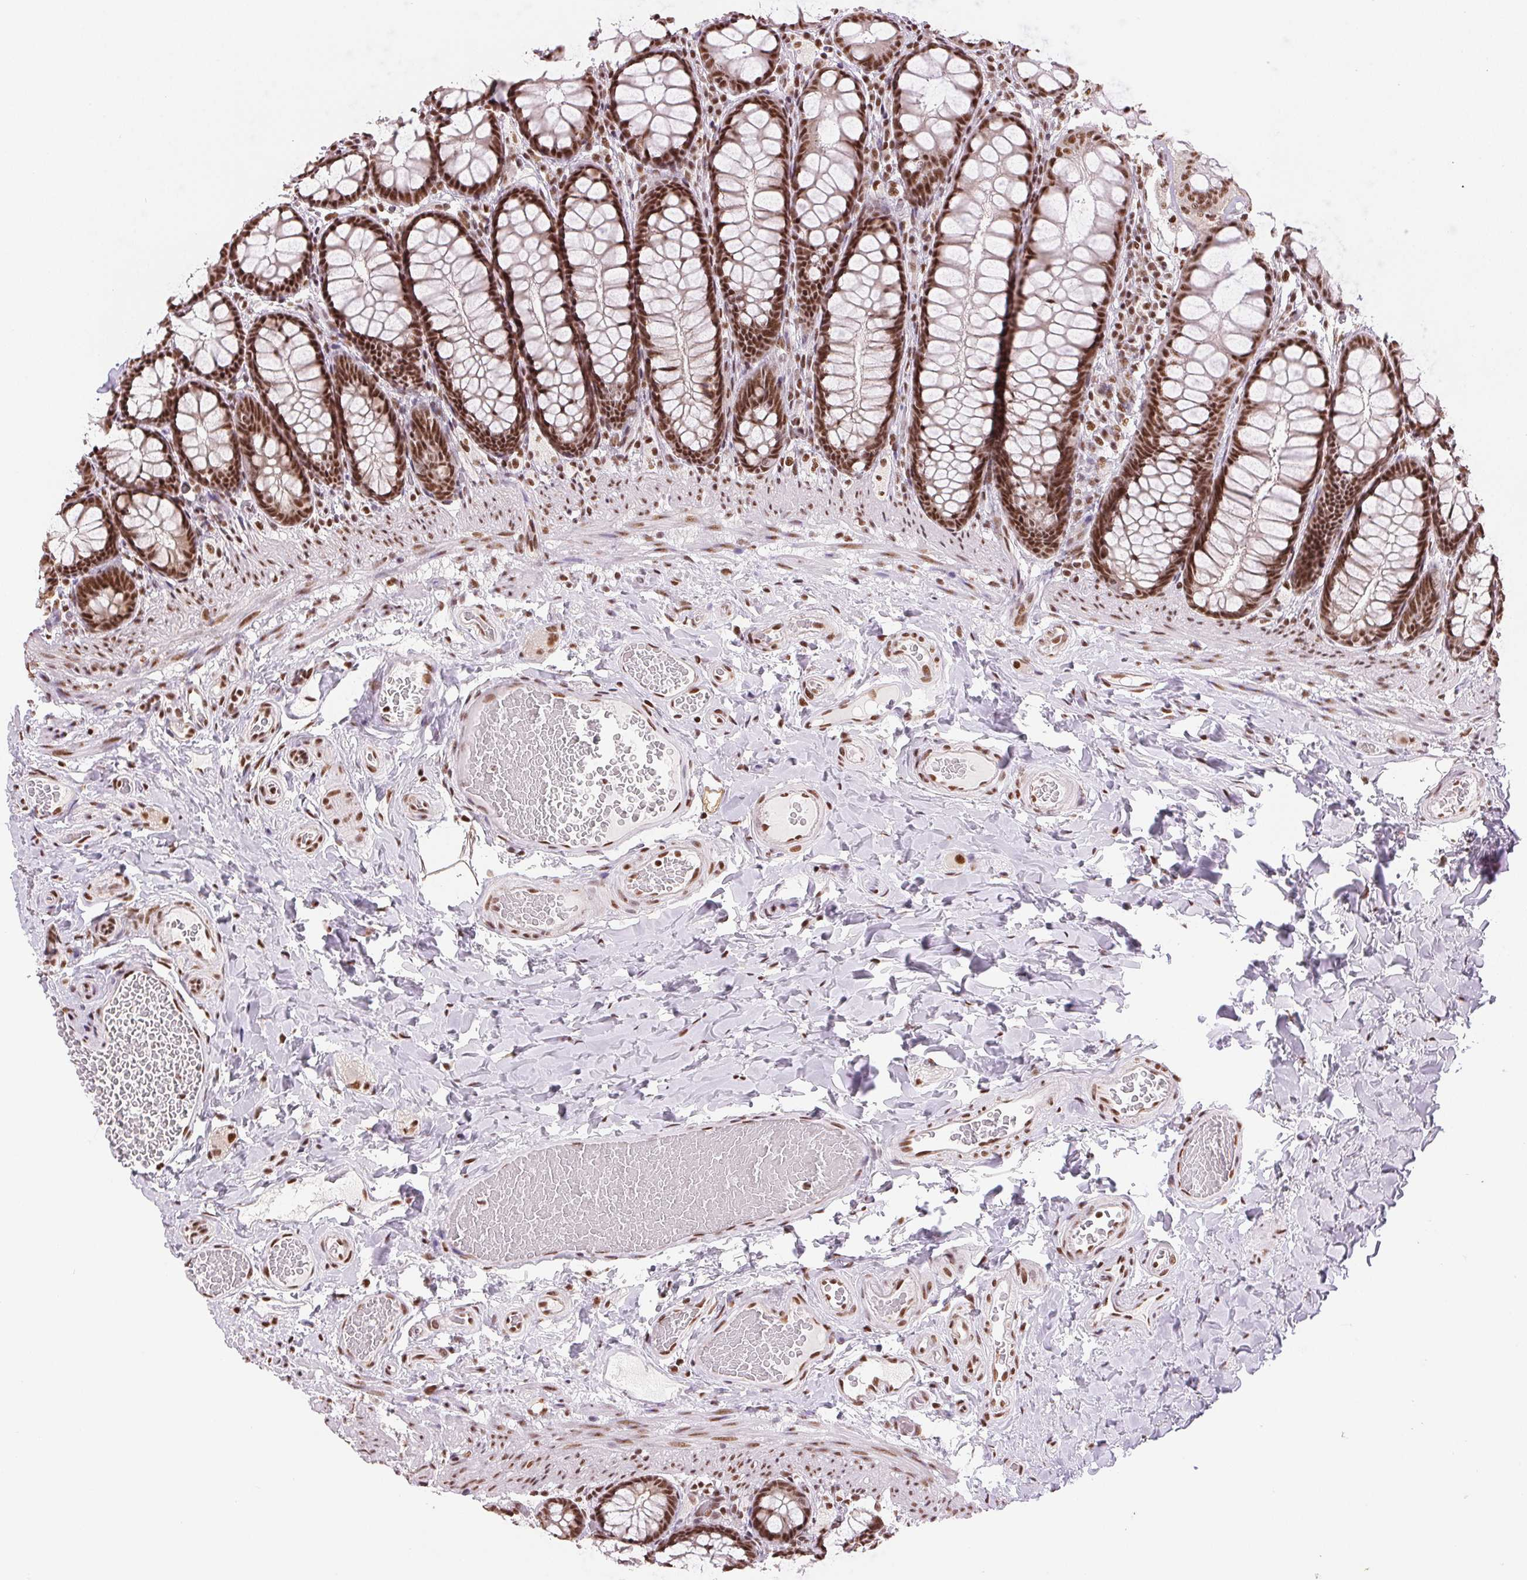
{"staining": {"intensity": "moderate", "quantity": ">75%", "location": "nuclear"}, "tissue": "colon", "cell_type": "Endothelial cells", "image_type": "normal", "snomed": [{"axis": "morphology", "description": "Normal tissue, NOS"}, {"axis": "topography", "description": "Colon"}], "caption": "Moderate nuclear staining for a protein is seen in approximately >75% of endothelial cells of normal colon using immunohistochemistry (IHC).", "gene": "IK", "patient": {"sex": "male", "age": 47}}